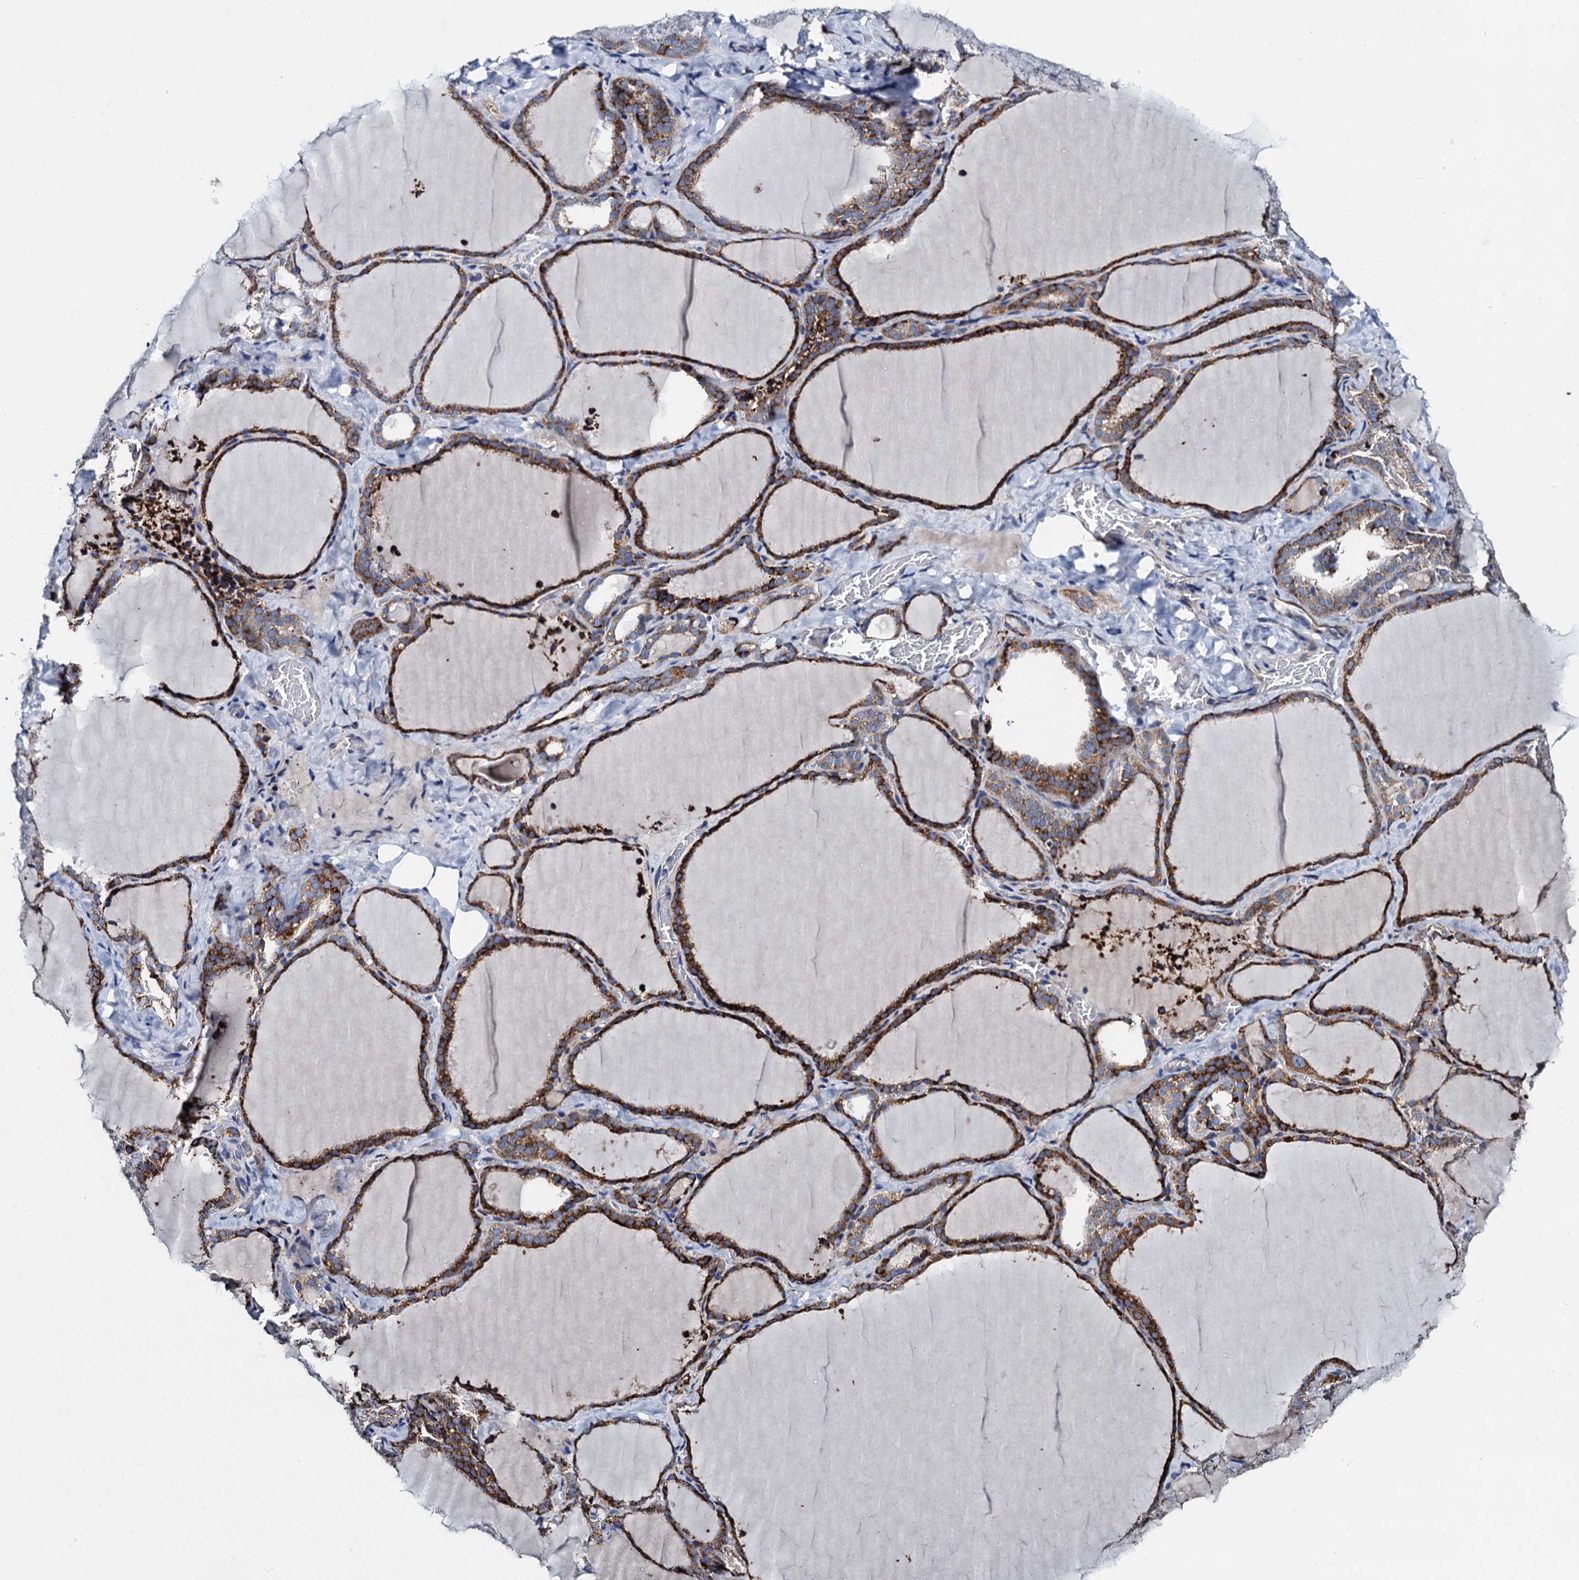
{"staining": {"intensity": "strong", "quantity": ">75%", "location": "cytoplasmic/membranous"}, "tissue": "thyroid gland", "cell_type": "Glandular cells", "image_type": "normal", "snomed": [{"axis": "morphology", "description": "Normal tissue, NOS"}, {"axis": "topography", "description": "Thyroid gland"}], "caption": "A brown stain shows strong cytoplasmic/membranous expression of a protein in glandular cells of normal human thyroid gland. The protein is stained brown, and the nuclei are stained in blue (DAB (3,3'-diaminobenzidine) IHC with brightfield microscopy, high magnification).", "gene": "AKAP11", "patient": {"sex": "female", "age": 22}}